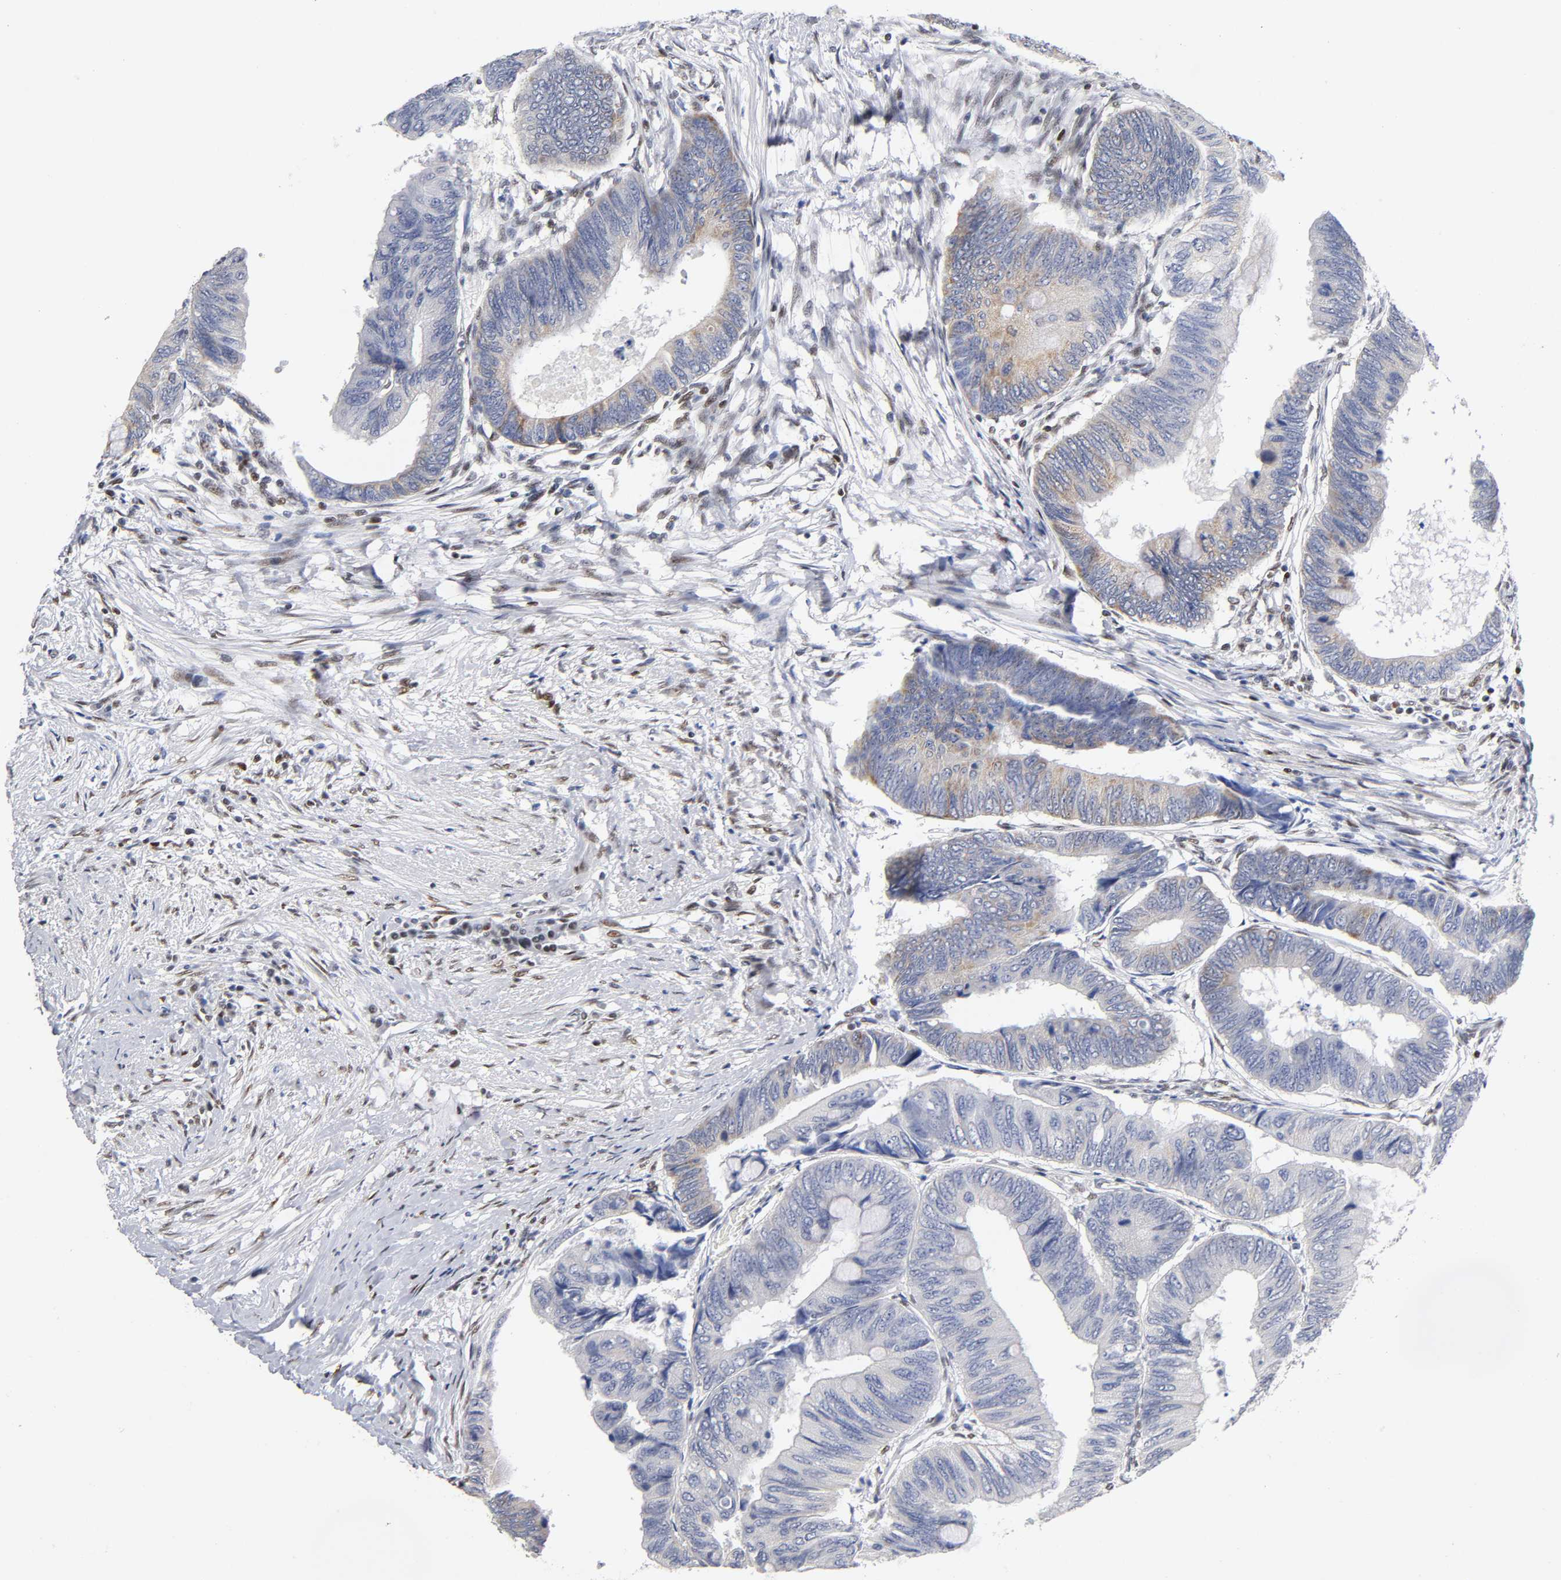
{"staining": {"intensity": "weak", "quantity": "<25%", "location": "cytoplasmic/membranous"}, "tissue": "colorectal cancer", "cell_type": "Tumor cells", "image_type": "cancer", "snomed": [{"axis": "morphology", "description": "Normal tissue, NOS"}, {"axis": "morphology", "description": "Adenocarcinoma, NOS"}, {"axis": "topography", "description": "Rectum"}, {"axis": "topography", "description": "Peripheral nerve tissue"}], "caption": "Micrograph shows no protein expression in tumor cells of colorectal cancer (adenocarcinoma) tissue. (IHC, brightfield microscopy, high magnification).", "gene": "NR3C1", "patient": {"sex": "male", "age": 92}}